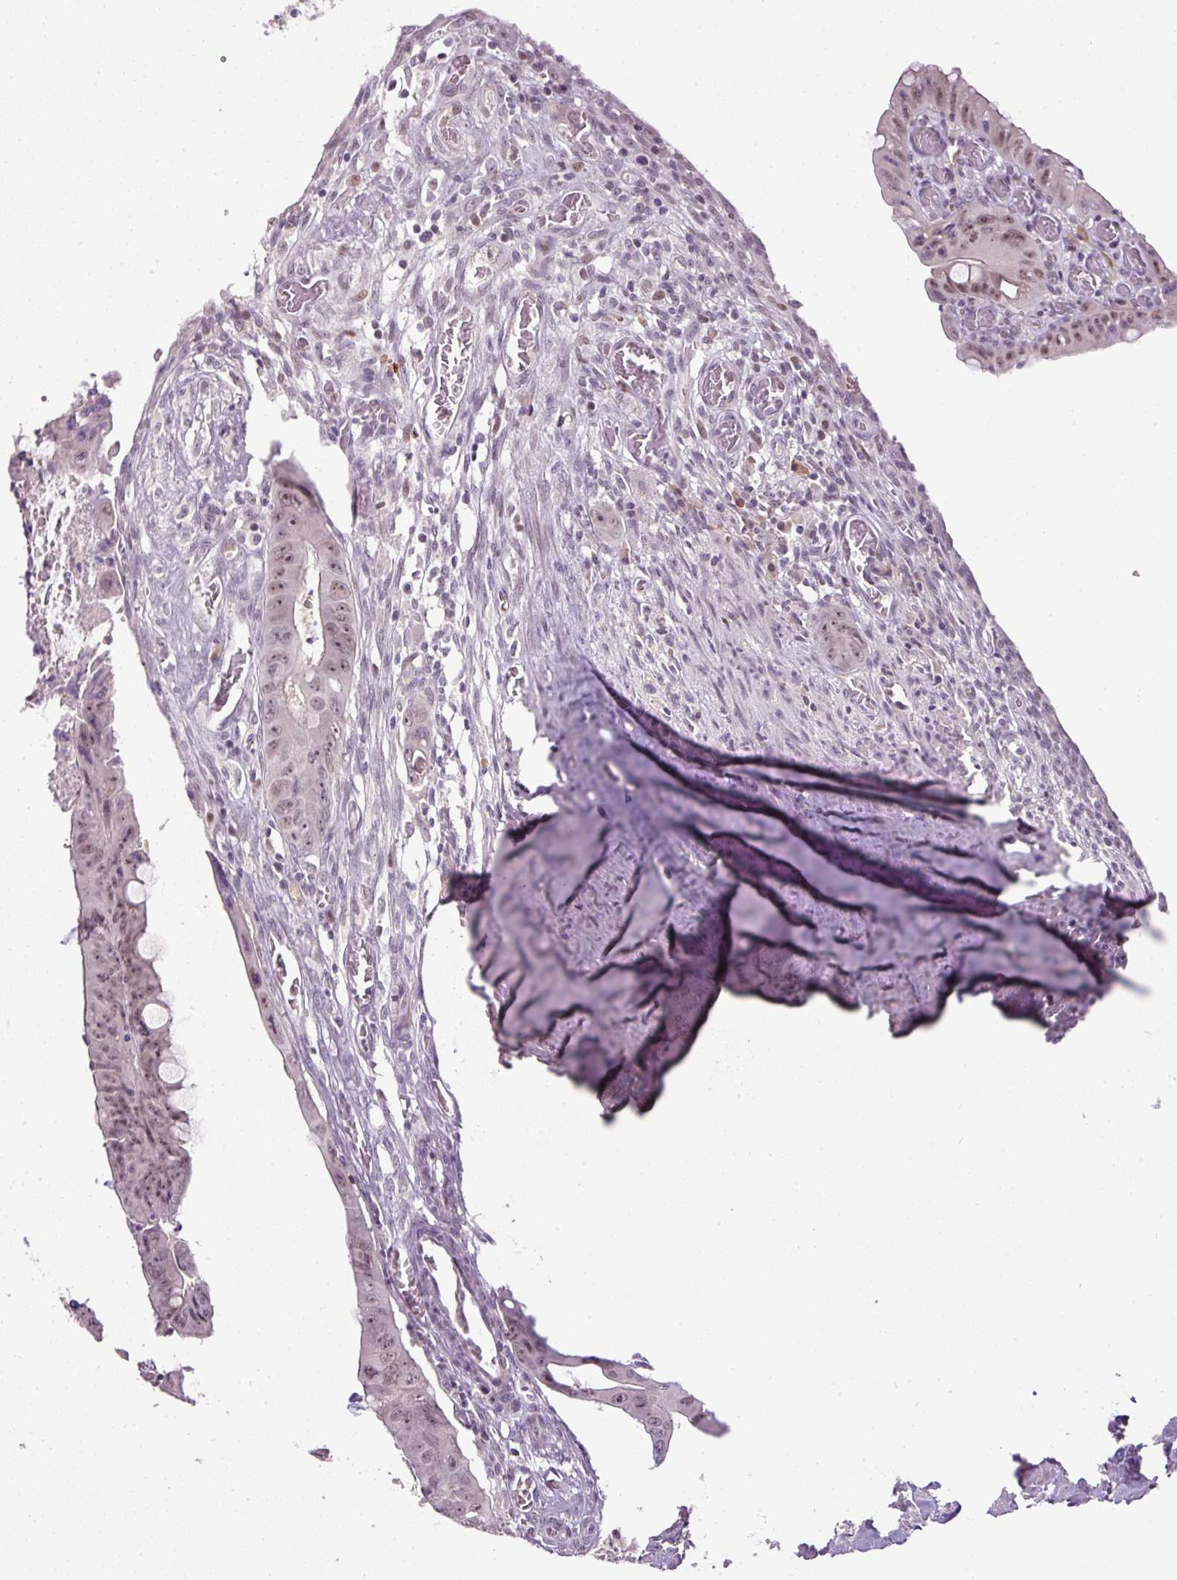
{"staining": {"intensity": "moderate", "quantity": "25%-75%", "location": "nuclear"}, "tissue": "colorectal cancer", "cell_type": "Tumor cells", "image_type": "cancer", "snomed": [{"axis": "morphology", "description": "Adenocarcinoma, NOS"}, {"axis": "topography", "description": "Rectum"}], "caption": "This is a micrograph of immunohistochemistry staining of colorectal cancer (adenocarcinoma), which shows moderate expression in the nuclear of tumor cells.", "gene": "ARHGEF18", "patient": {"sex": "male", "age": 78}}